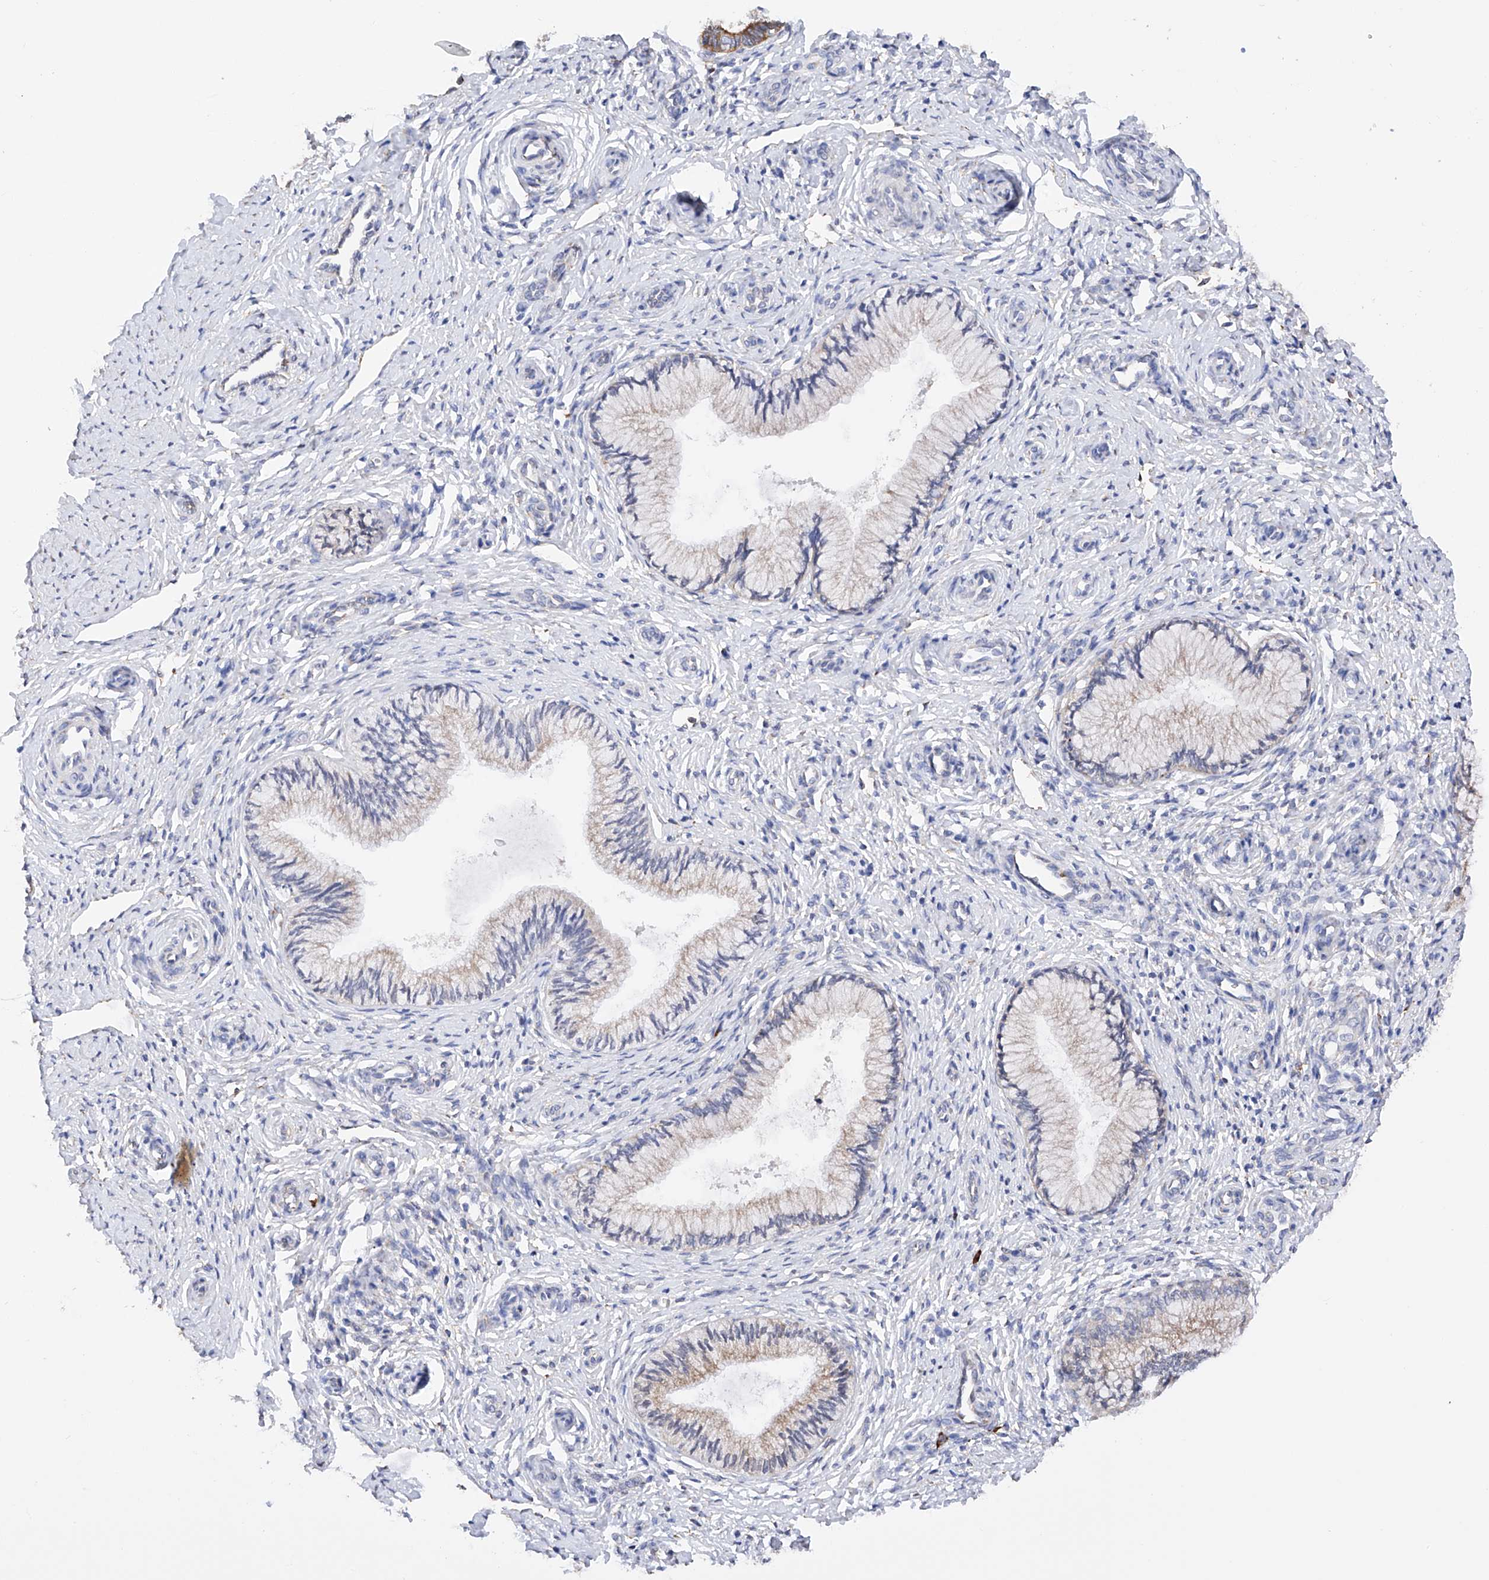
{"staining": {"intensity": "weak", "quantity": "25%-75%", "location": "cytoplasmic/membranous"}, "tissue": "cervix", "cell_type": "Glandular cells", "image_type": "normal", "snomed": [{"axis": "morphology", "description": "Normal tissue, NOS"}, {"axis": "topography", "description": "Cervix"}], "caption": "A low amount of weak cytoplasmic/membranous positivity is present in about 25%-75% of glandular cells in benign cervix. Nuclei are stained in blue.", "gene": "PDIA5", "patient": {"sex": "female", "age": 27}}